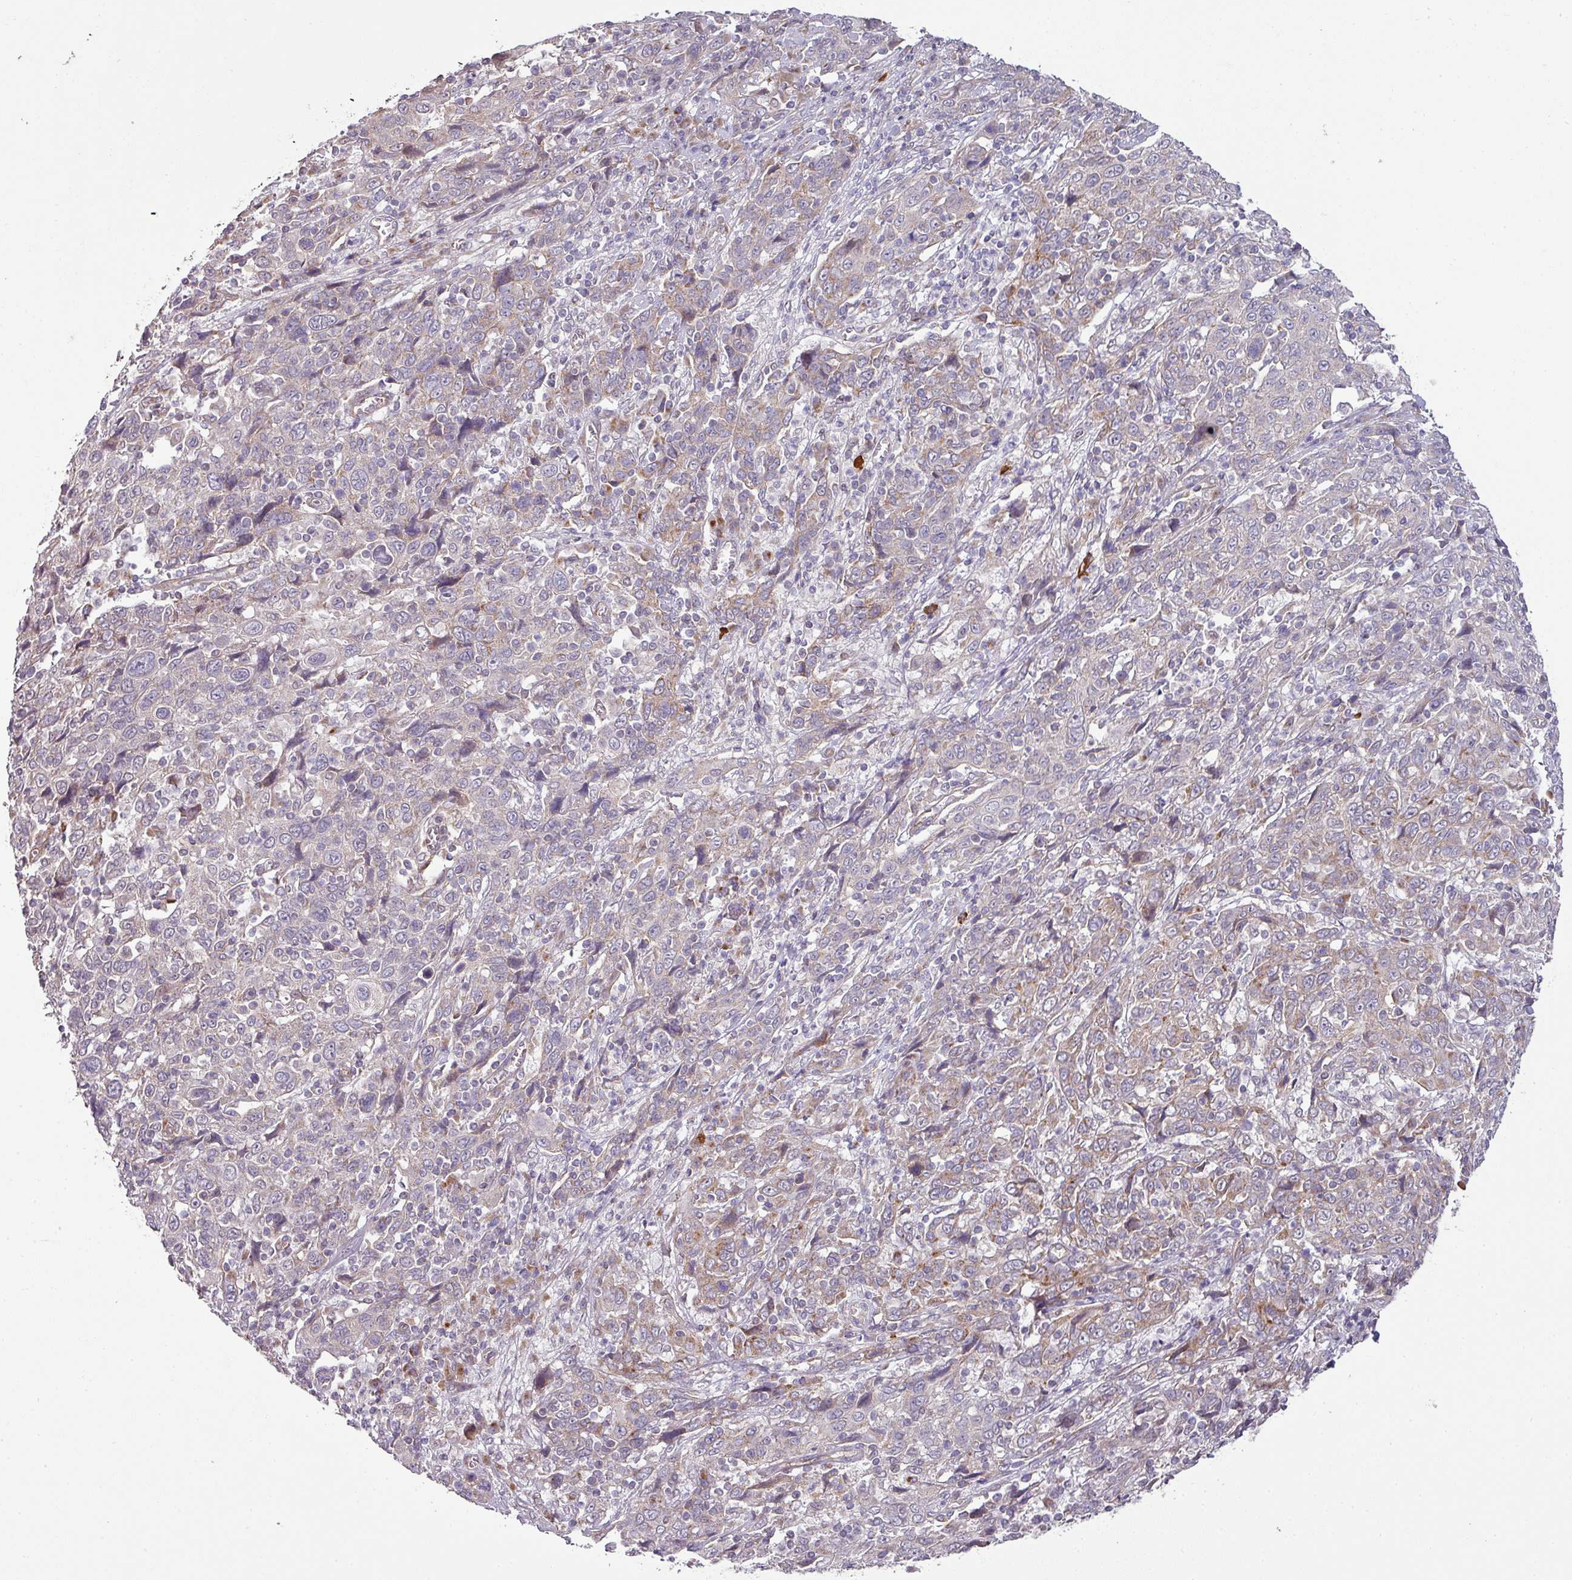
{"staining": {"intensity": "weak", "quantity": "25%-75%", "location": "cytoplasmic/membranous"}, "tissue": "cervical cancer", "cell_type": "Tumor cells", "image_type": "cancer", "snomed": [{"axis": "morphology", "description": "Squamous cell carcinoma, NOS"}, {"axis": "topography", "description": "Cervix"}], "caption": "Squamous cell carcinoma (cervical) stained with immunohistochemistry exhibits weak cytoplasmic/membranous expression in about 25%-75% of tumor cells.", "gene": "TIMMDC1", "patient": {"sex": "female", "age": 46}}